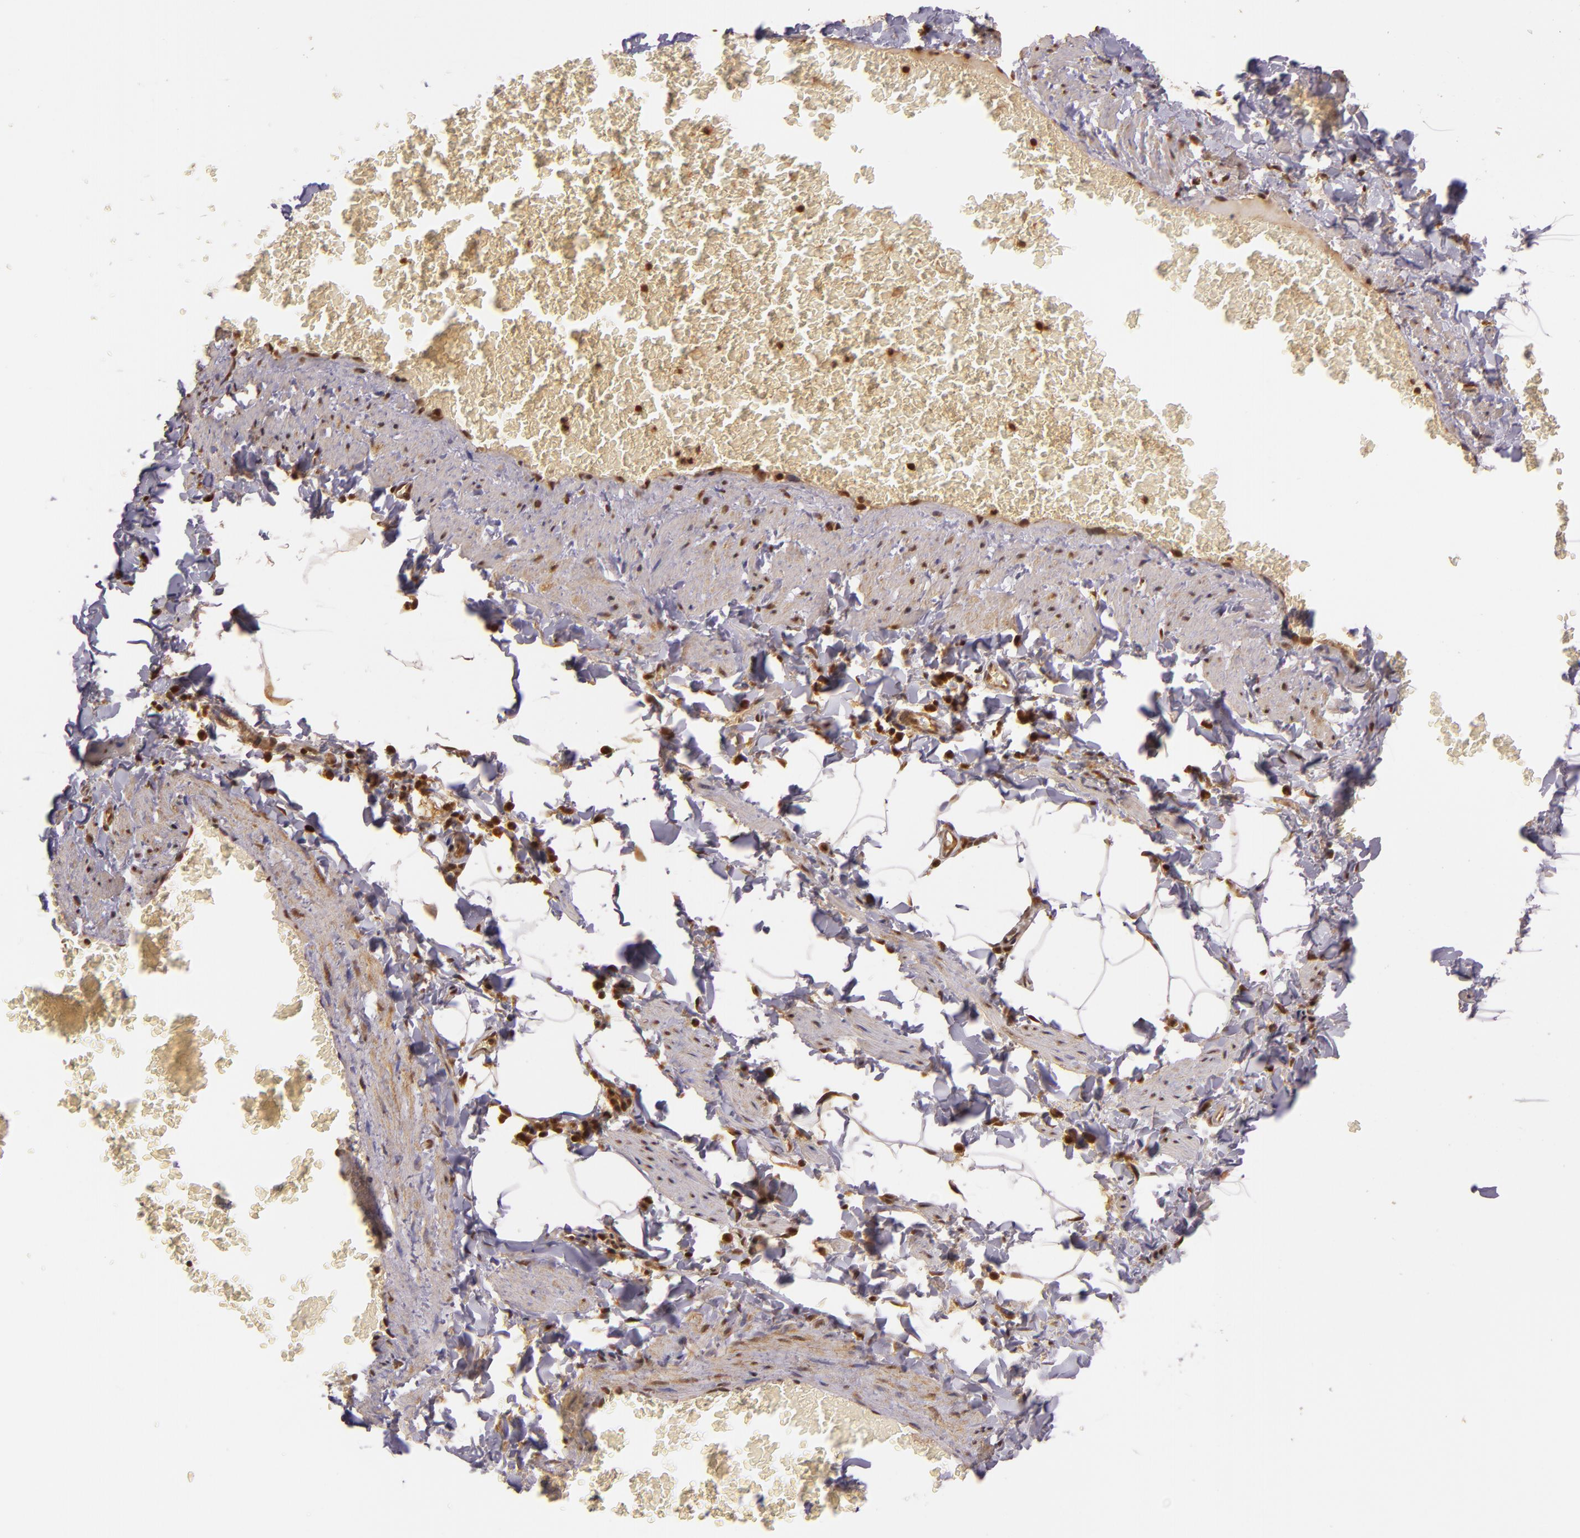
{"staining": {"intensity": "moderate", "quantity": ">75%", "location": "cytoplasmic/membranous,nuclear"}, "tissue": "adipose tissue", "cell_type": "Adipocytes", "image_type": "normal", "snomed": [{"axis": "morphology", "description": "Normal tissue, NOS"}, {"axis": "topography", "description": "Vascular tissue"}], "caption": "Immunohistochemistry (IHC) (DAB) staining of unremarkable adipose tissue shows moderate cytoplasmic/membranous,nuclear protein staining in about >75% of adipocytes.", "gene": "TXNRD2", "patient": {"sex": "male", "age": 41}}